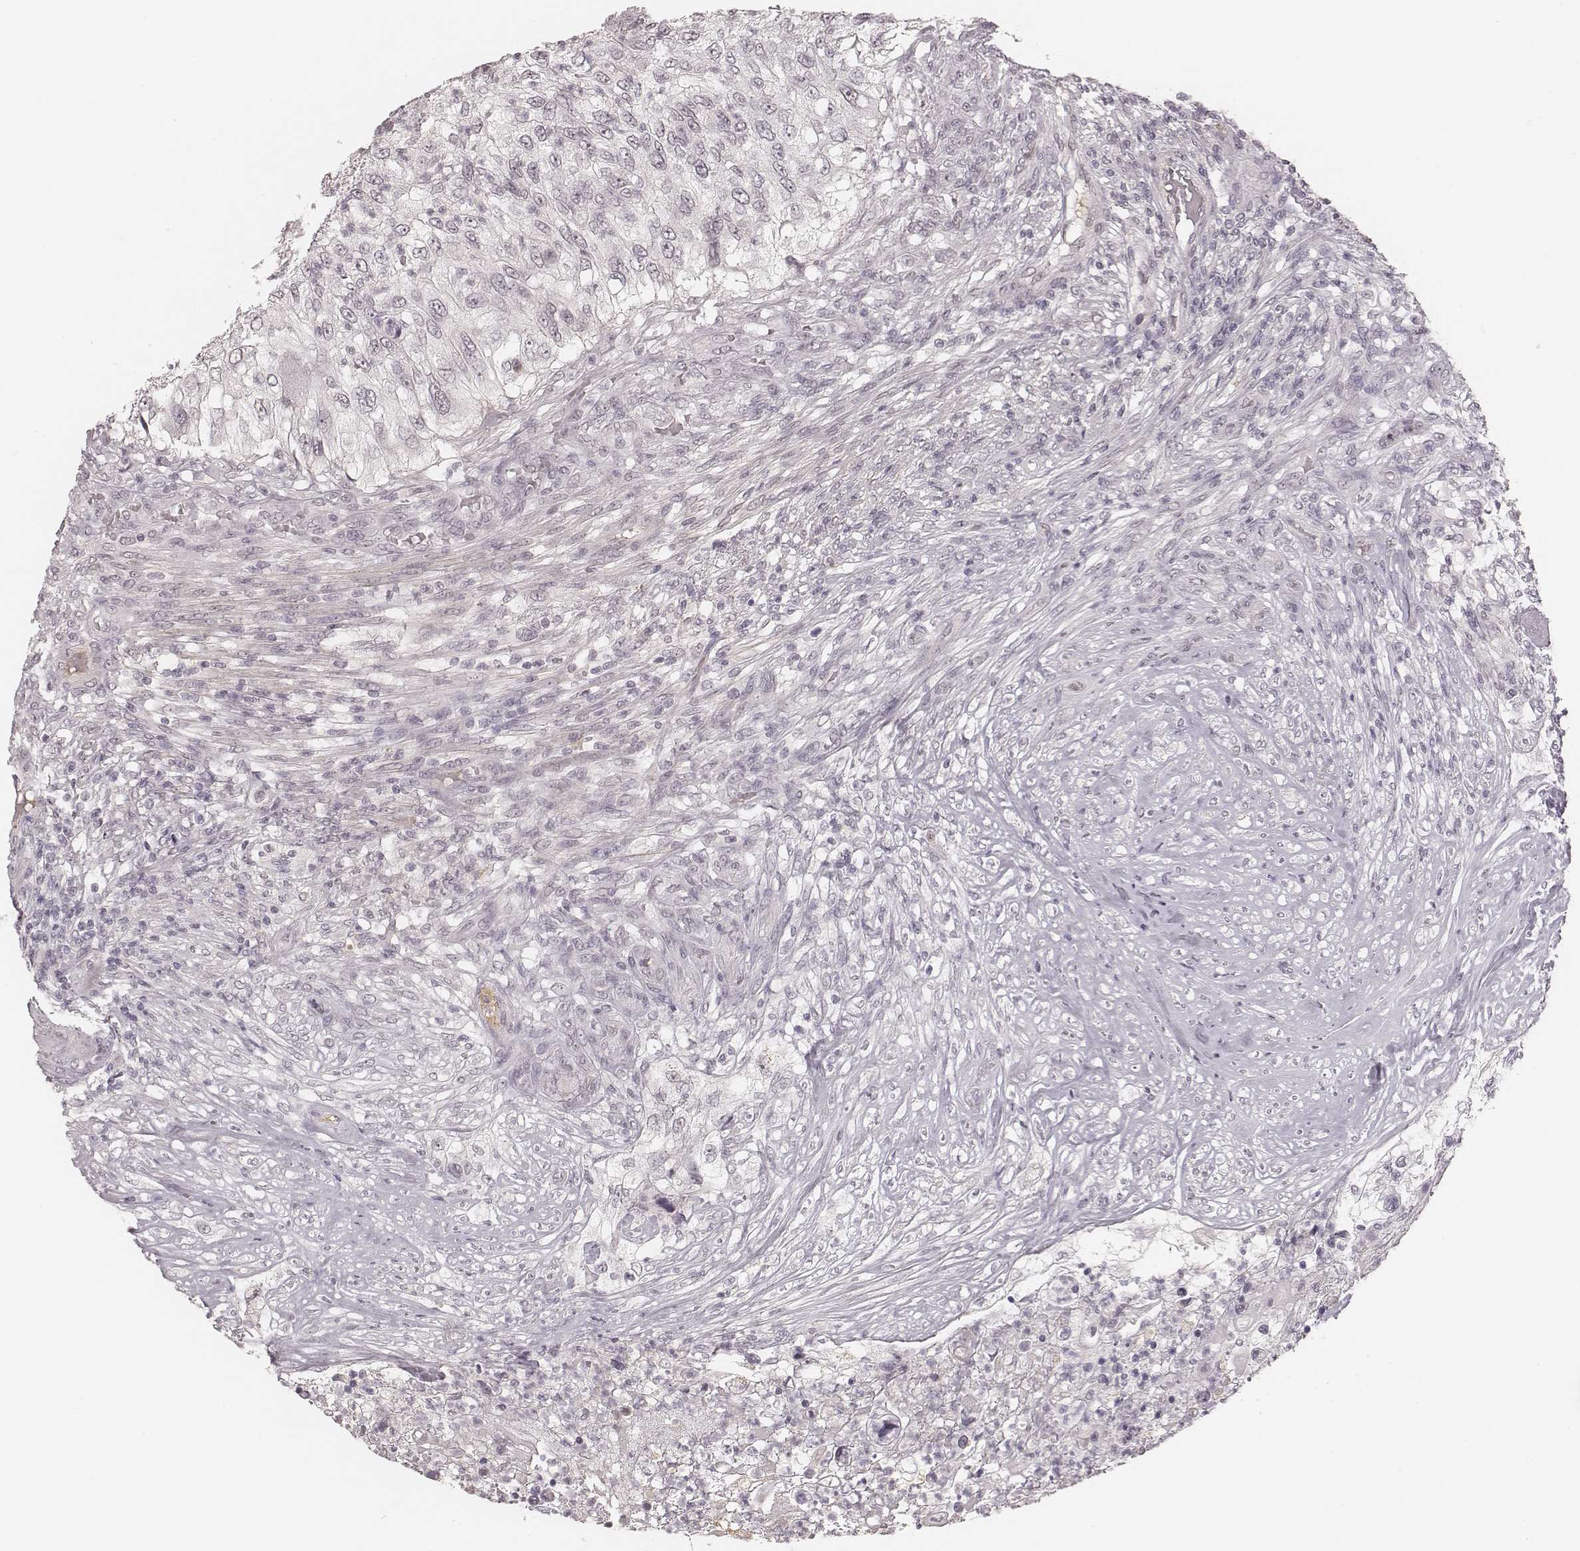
{"staining": {"intensity": "negative", "quantity": "none", "location": "none"}, "tissue": "urothelial cancer", "cell_type": "Tumor cells", "image_type": "cancer", "snomed": [{"axis": "morphology", "description": "Urothelial carcinoma, High grade"}, {"axis": "topography", "description": "Urinary bladder"}], "caption": "Protein analysis of urothelial cancer exhibits no significant expression in tumor cells.", "gene": "MSX1", "patient": {"sex": "female", "age": 60}}